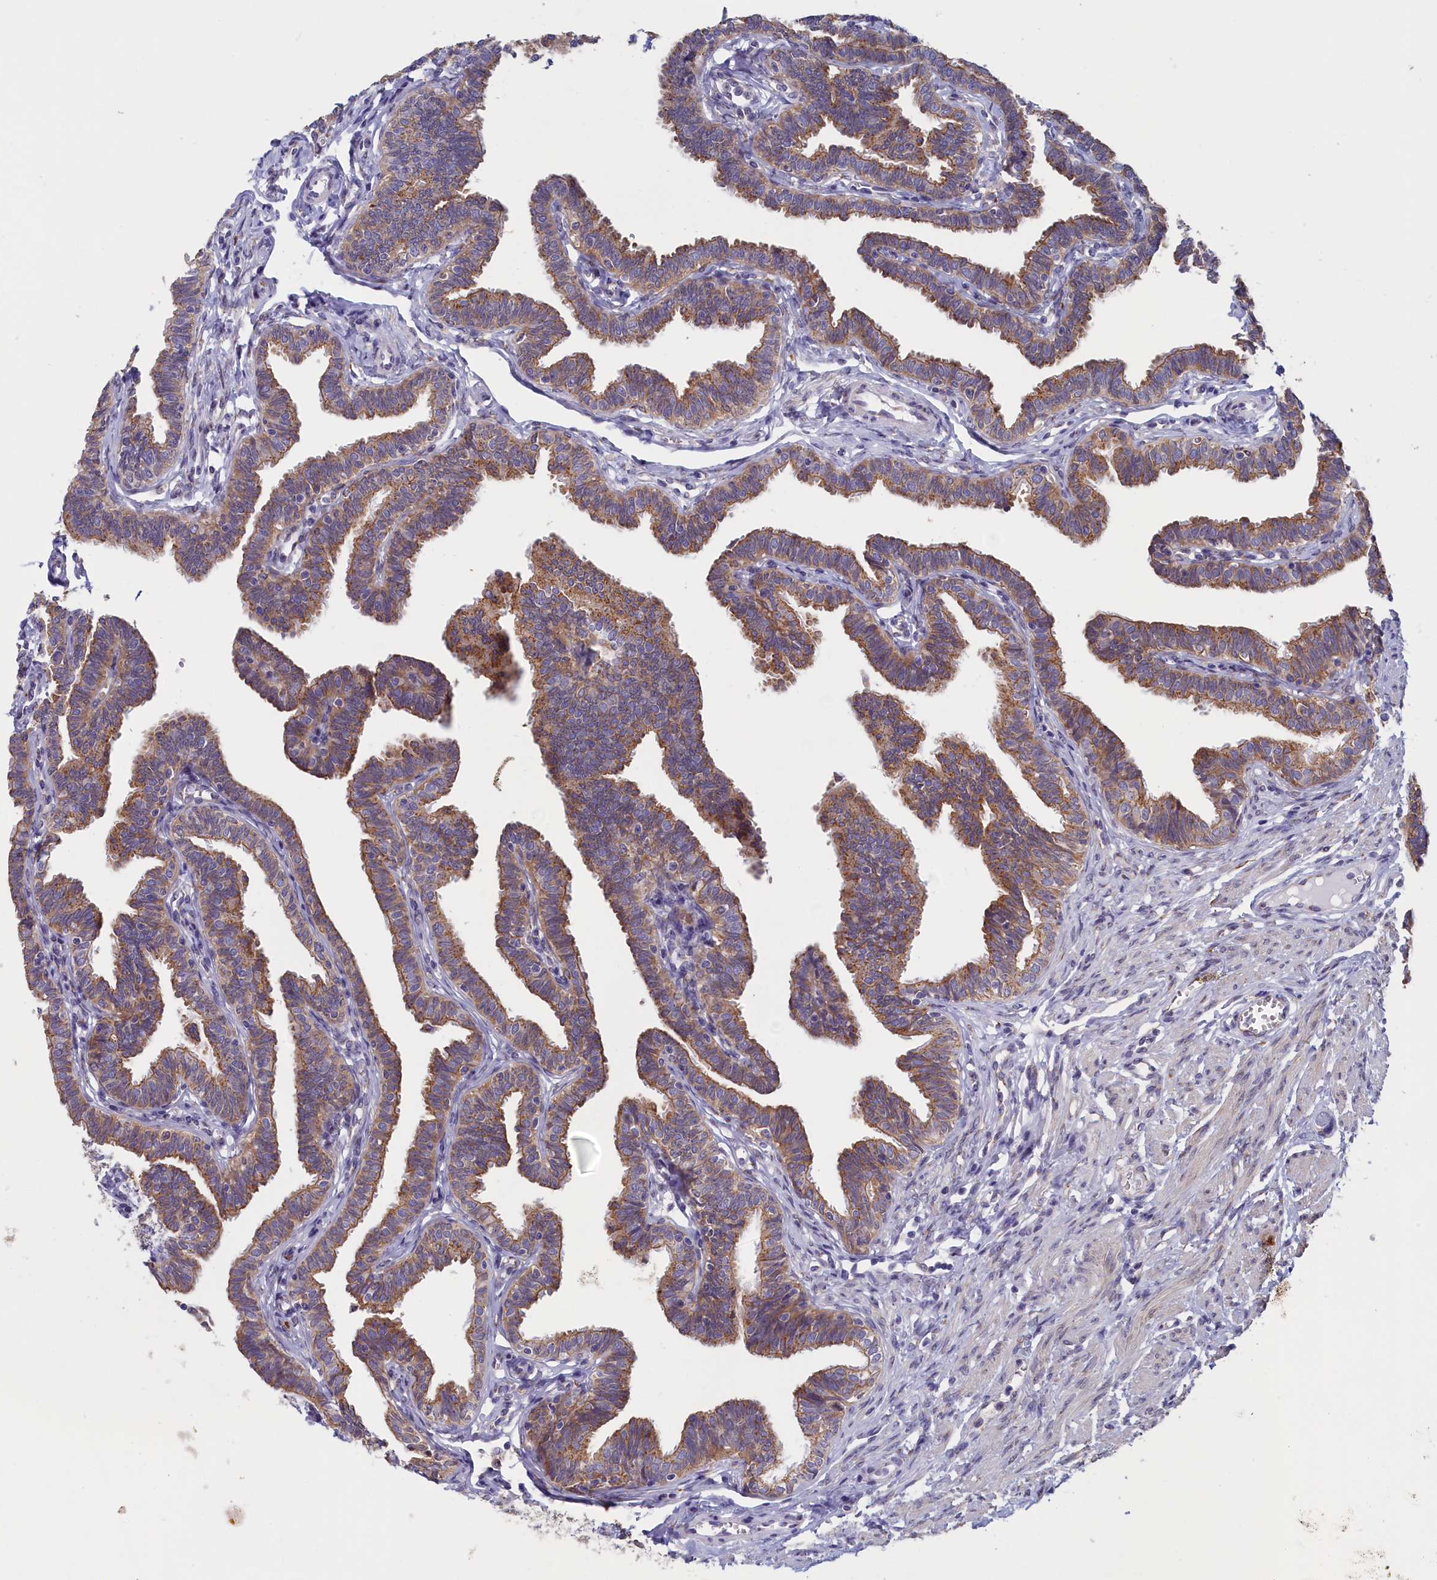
{"staining": {"intensity": "moderate", "quantity": ">75%", "location": "cytoplasmic/membranous"}, "tissue": "fallopian tube", "cell_type": "Glandular cells", "image_type": "normal", "snomed": [{"axis": "morphology", "description": "Normal tissue, NOS"}, {"axis": "topography", "description": "Fallopian tube"}, {"axis": "topography", "description": "Ovary"}], "caption": "Protein staining exhibits moderate cytoplasmic/membranous expression in about >75% of glandular cells in unremarkable fallopian tube.", "gene": "CCDC68", "patient": {"sex": "female", "age": 23}}